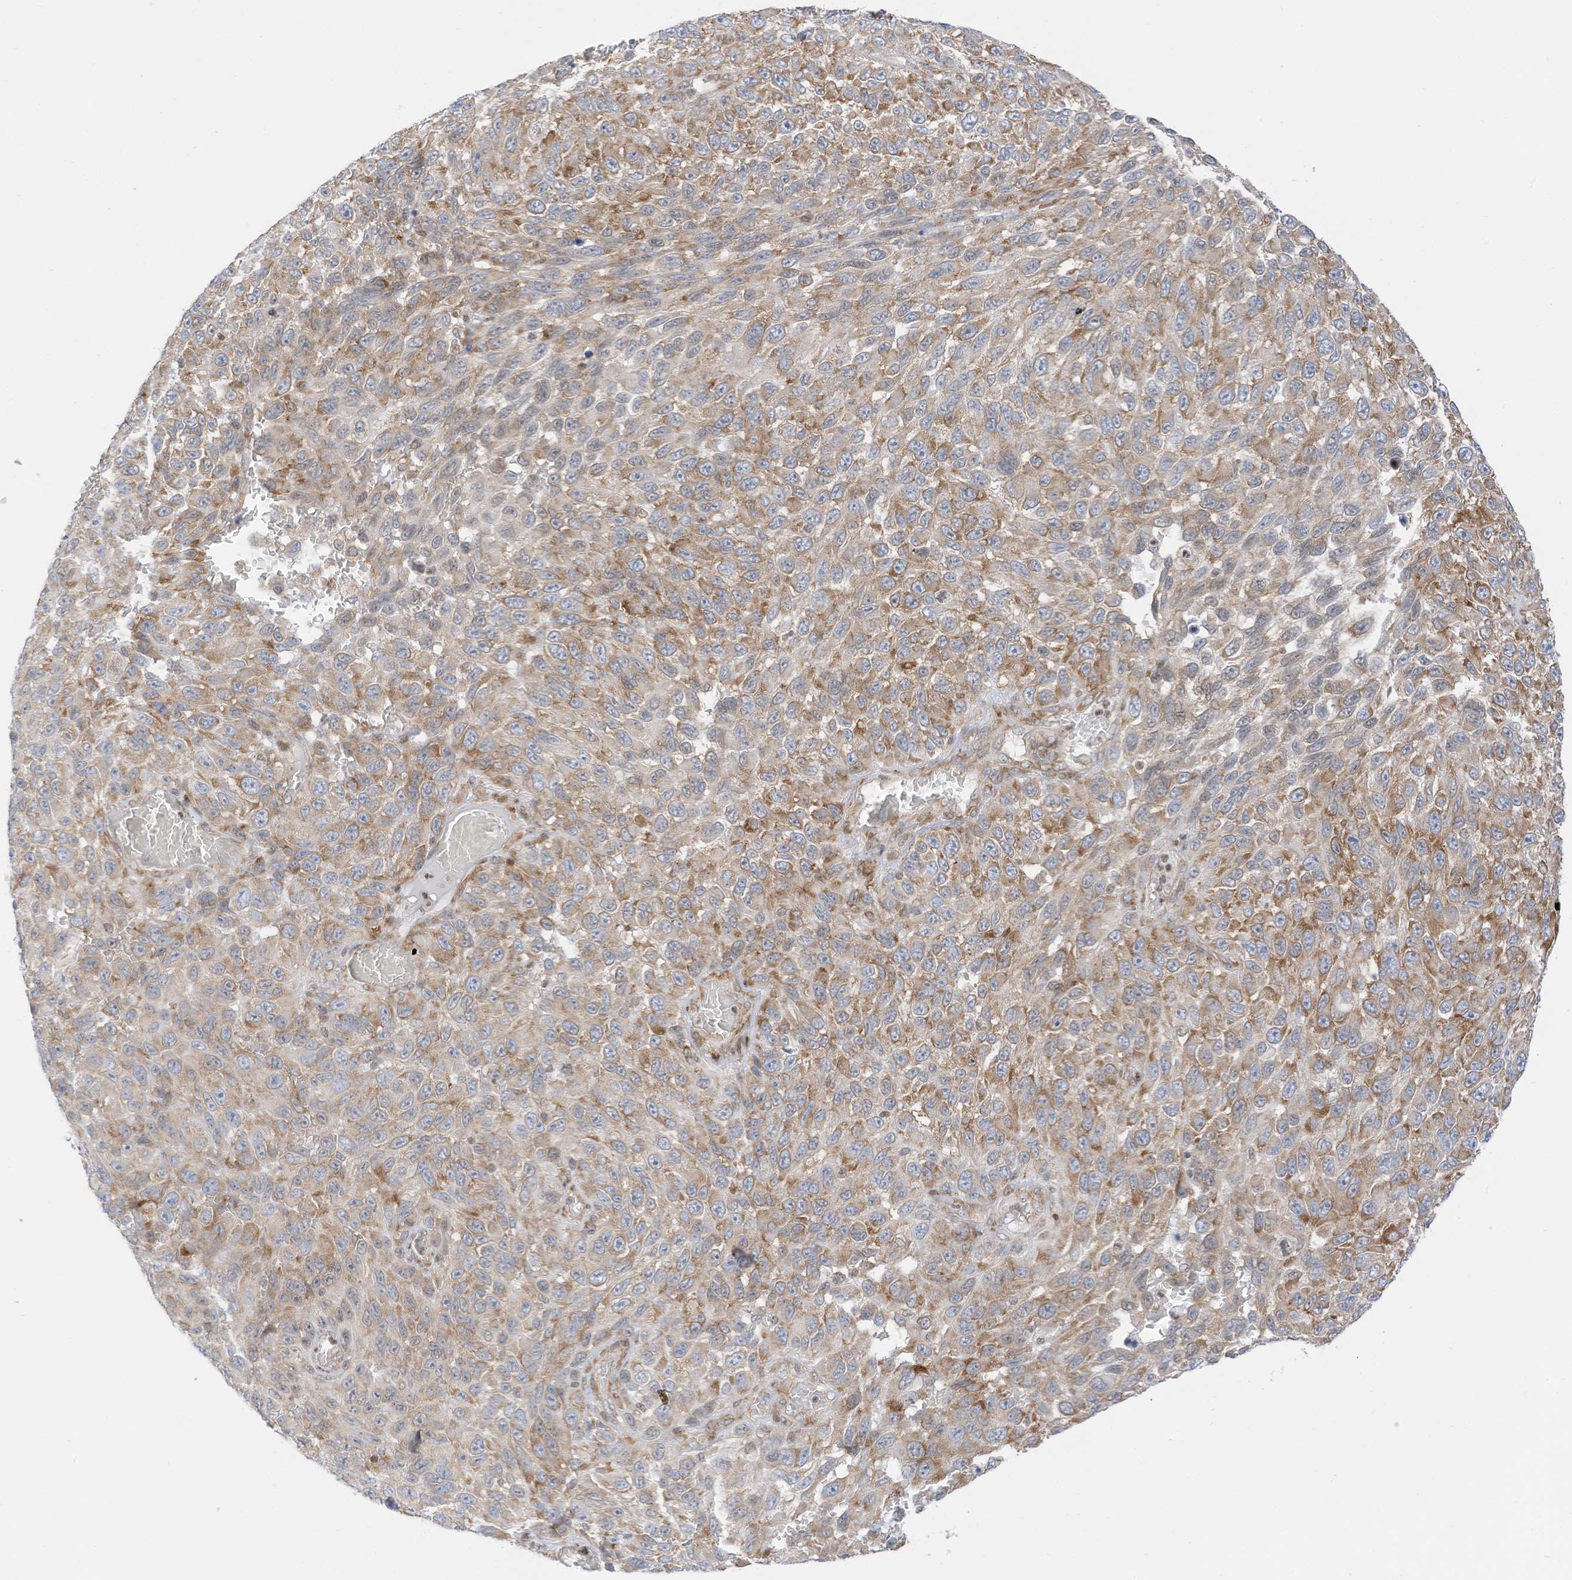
{"staining": {"intensity": "moderate", "quantity": "25%-75%", "location": "cytoplasmic/membranous"}, "tissue": "melanoma", "cell_type": "Tumor cells", "image_type": "cancer", "snomed": [{"axis": "morphology", "description": "Malignant melanoma, NOS"}, {"axis": "topography", "description": "Skin"}], "caption": "IHC photomicrograph of human melanoma stained for a protein (brown), which demonstrates medium levels of moderate cytoplasmic/membranous expression in about 25%-75% of tumor cells.", "gene": "EDF1", "patient": {"sex": "female", "age": 94}}